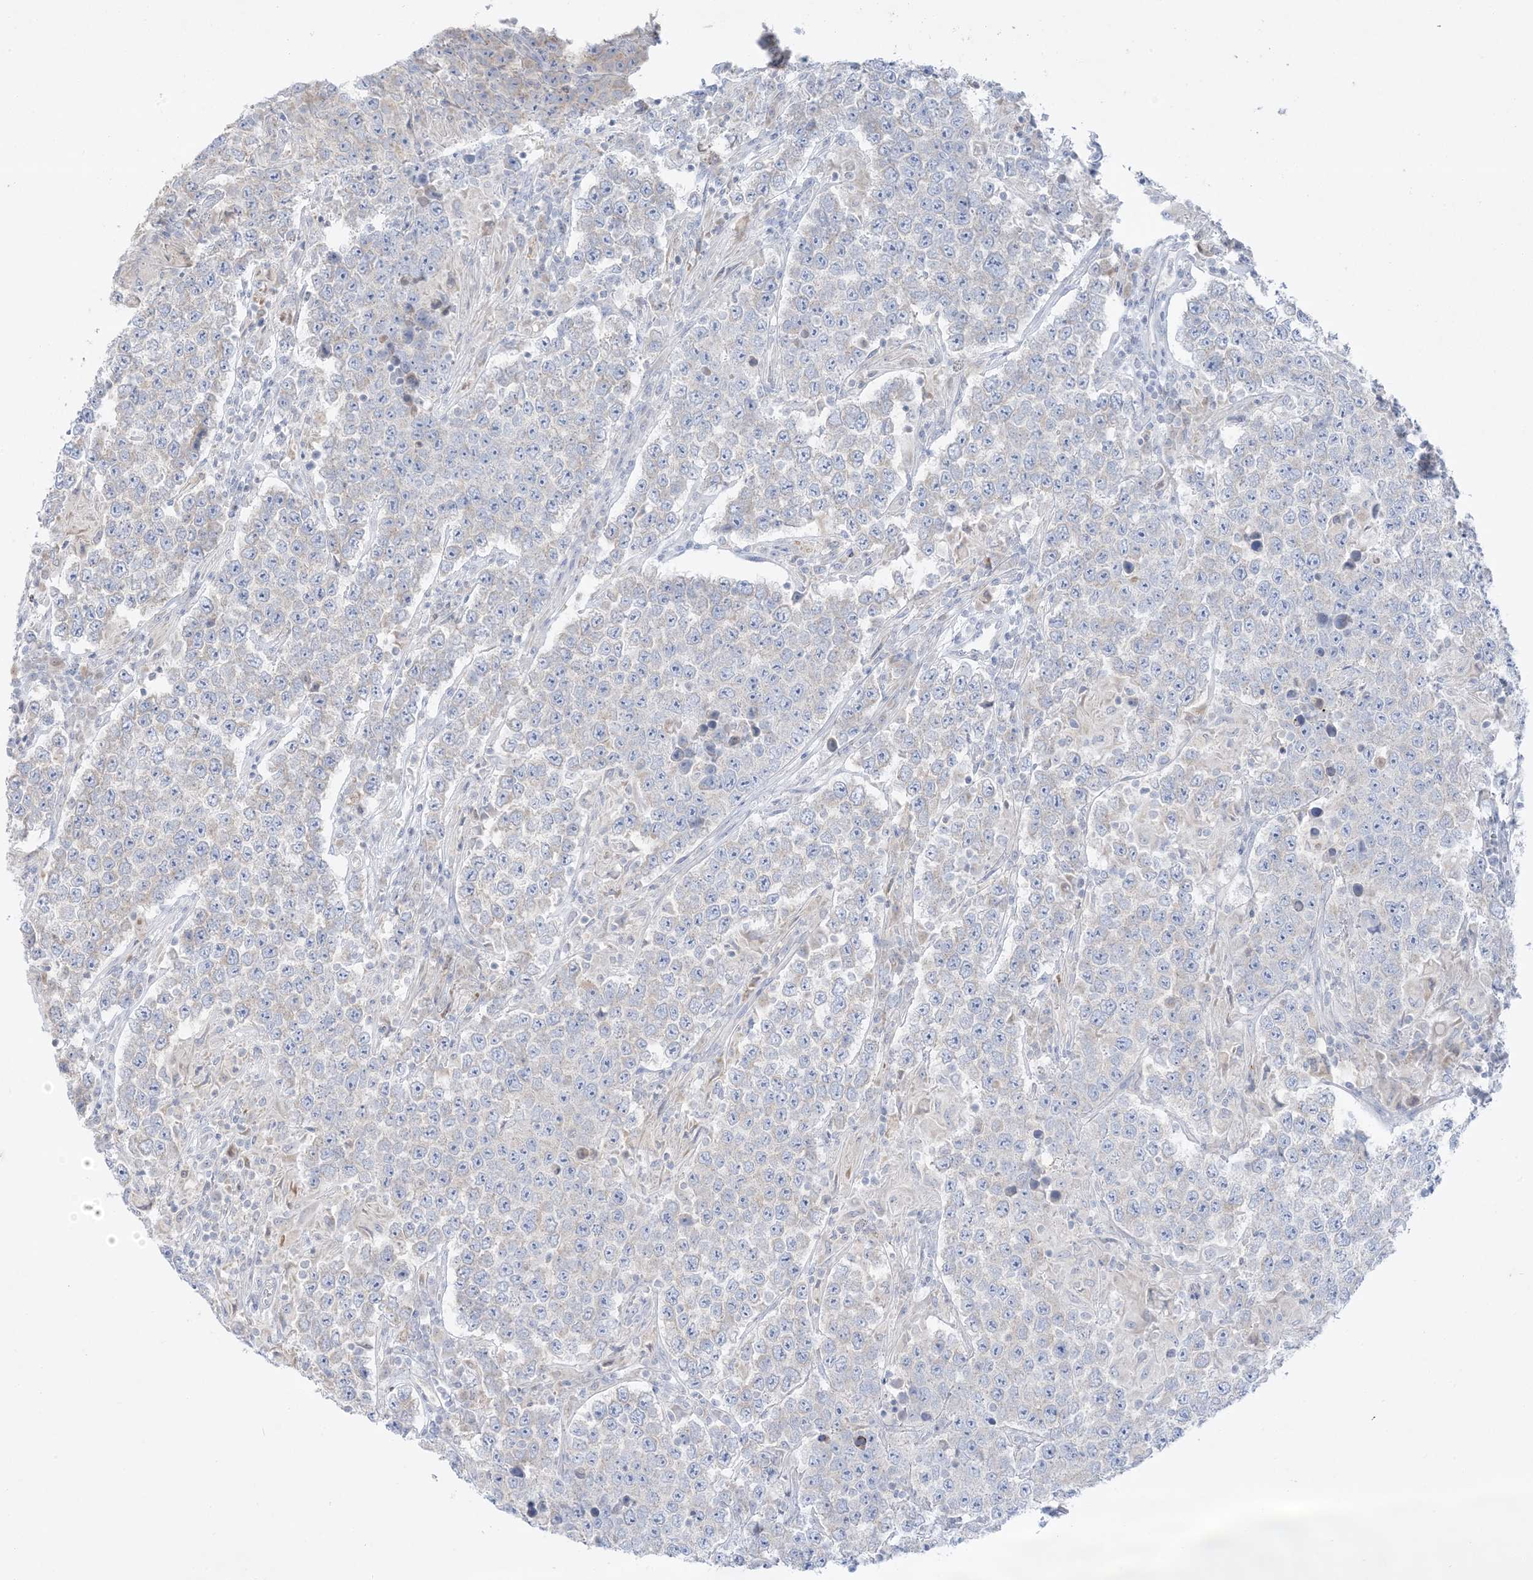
{"staining": {"intensity": "negative", "quantity": "none", "location": "none"}, "tissue": "testis cancer", "cell_type": "Tumor cells", "image_type": "cancer", "snomed": [{"axis": "morphology", "description": "Normal tissue, NOS"}, {"axis": "morphology", "description": "Urothelial carcinoma, High grade"}, {"axis": "morphology", "description": "Seminoma, NOS"}, {"axis": "morphology", "description": "Carcinoma, Embryonal, NOS"}, {"axis": "topography", "description": "Urinary bladder"}, {"axis": "topography", "description": "Testis"}], "caption": "Immunohistochemical staining of human testis cancer demonstrates no significant expression in tumor cells.", "gene": "FAM184A", "patient": {"sex": "male", "age": 41}}